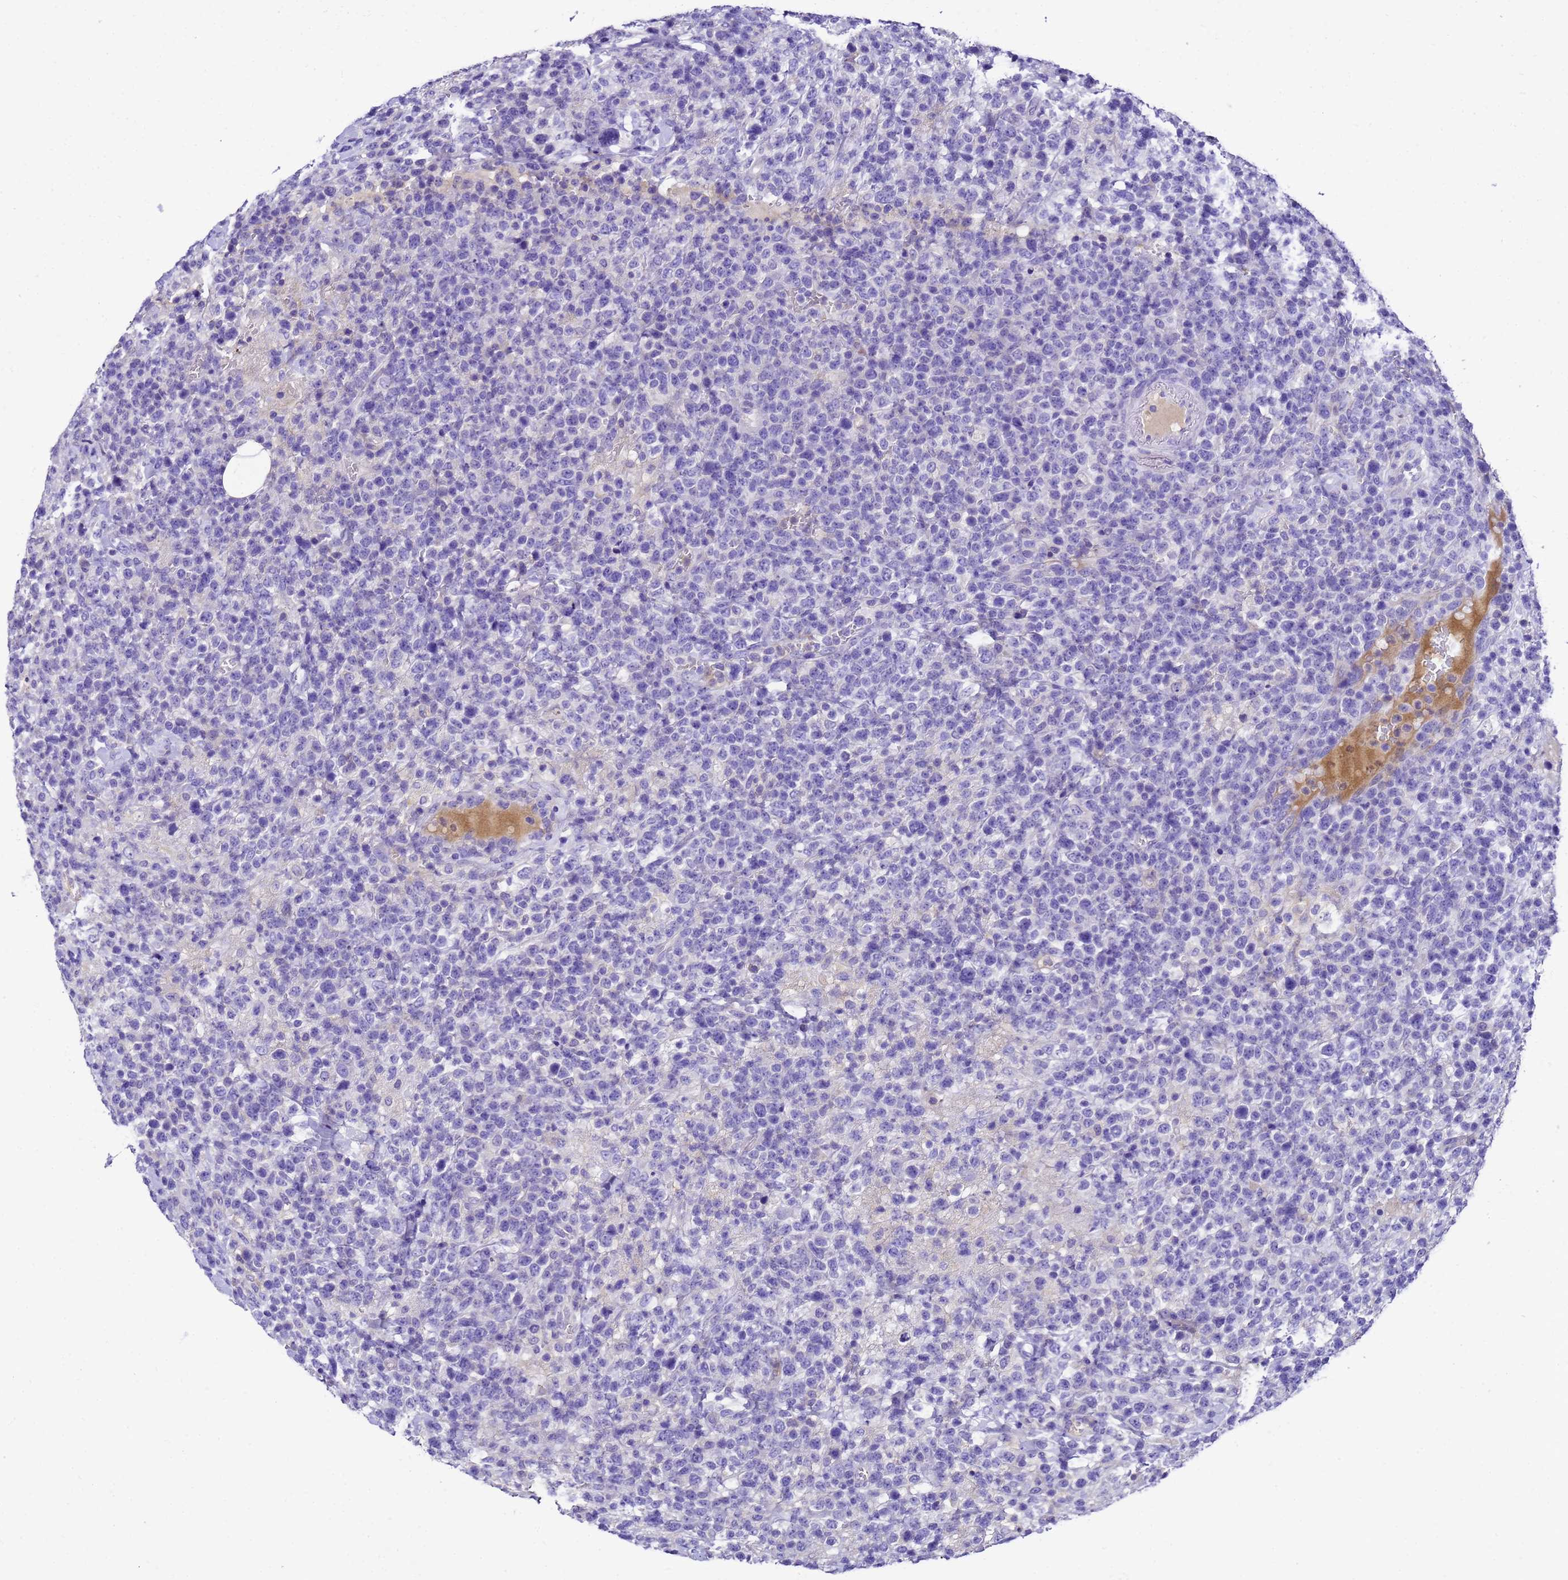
{"staining": {"intensity": "negative", "quantity": "none", "location": "none"}, "tissue": "lymphoma", "cell_type": "Tumor cells", "image_type": "cancer", "snomed": [{"axis": "morphology", "description": "Malignant lymphoma, non-Hodgkin's type, High grade"}, {"axis": "topography", "description": "Colon"}], "caption": "Protein analysis of malignant lymphoma, non-Hodgkin's type (high-grade) reveals no significant positivity in tumor cells.", "gene": "UGT2A1", "patient": {"sex": "female", "age": 53}}